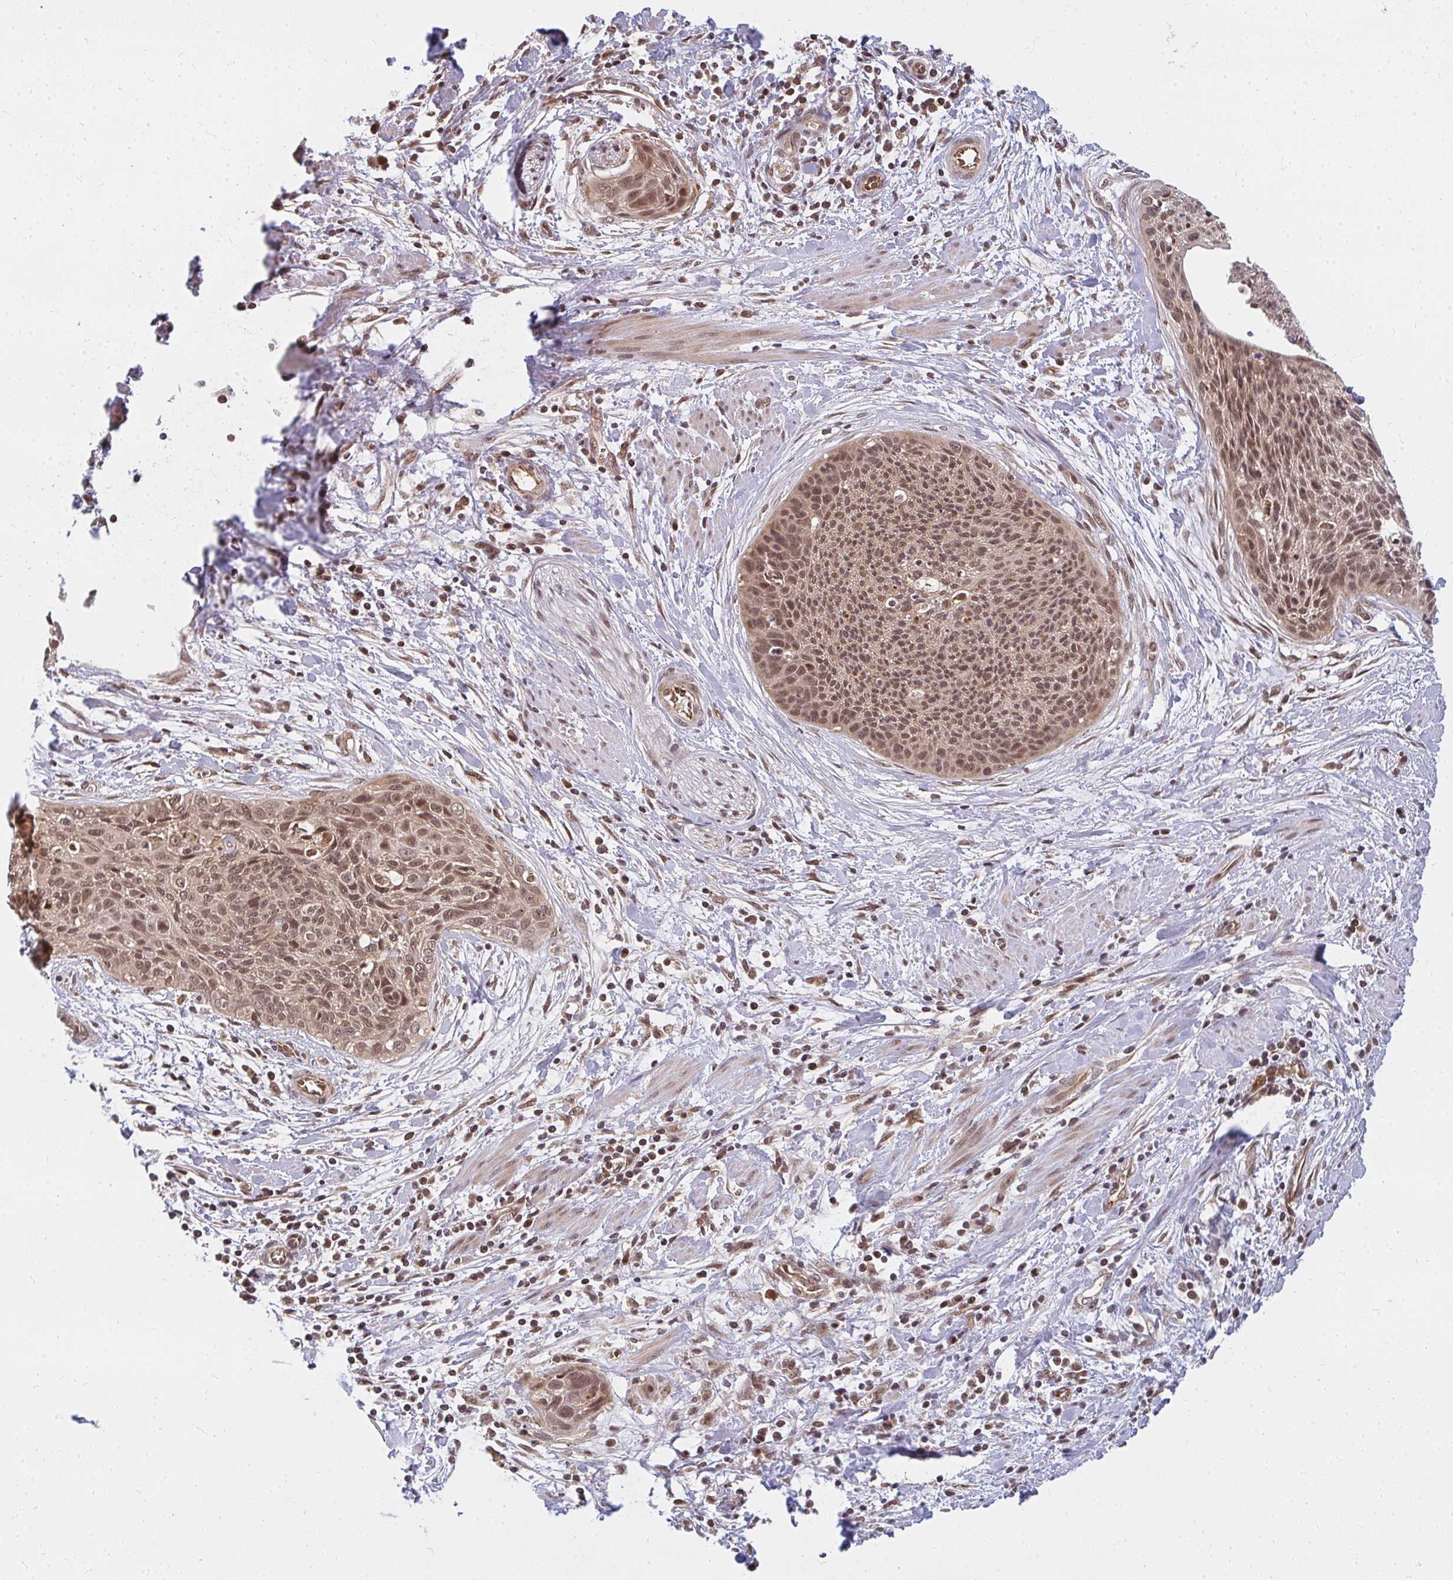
{"staining": {"intensity": "moderate", "quantity": ">75%", "location": "nuclear"}, "tissue": "cervical cancer", "cell_type": "Tumor cells", "image_type": "cancer", "snomed": [{"axis": "morphology", "description": "Squamous cell carcinoma, NOS"}, {"axis": "topography", "description": "Cervix"}], "caption": "The histopathology image displays immunohistochemical staining of cervical squamous cell carcinoma. There is moderate nuclear expression is seen in approximately >75% of tumor cells. (DAB IHC, brown staining for protein, blue staining for nuclei).", "gene": "GTF3C6", "patient": {"sex": "female", "age": 55}}